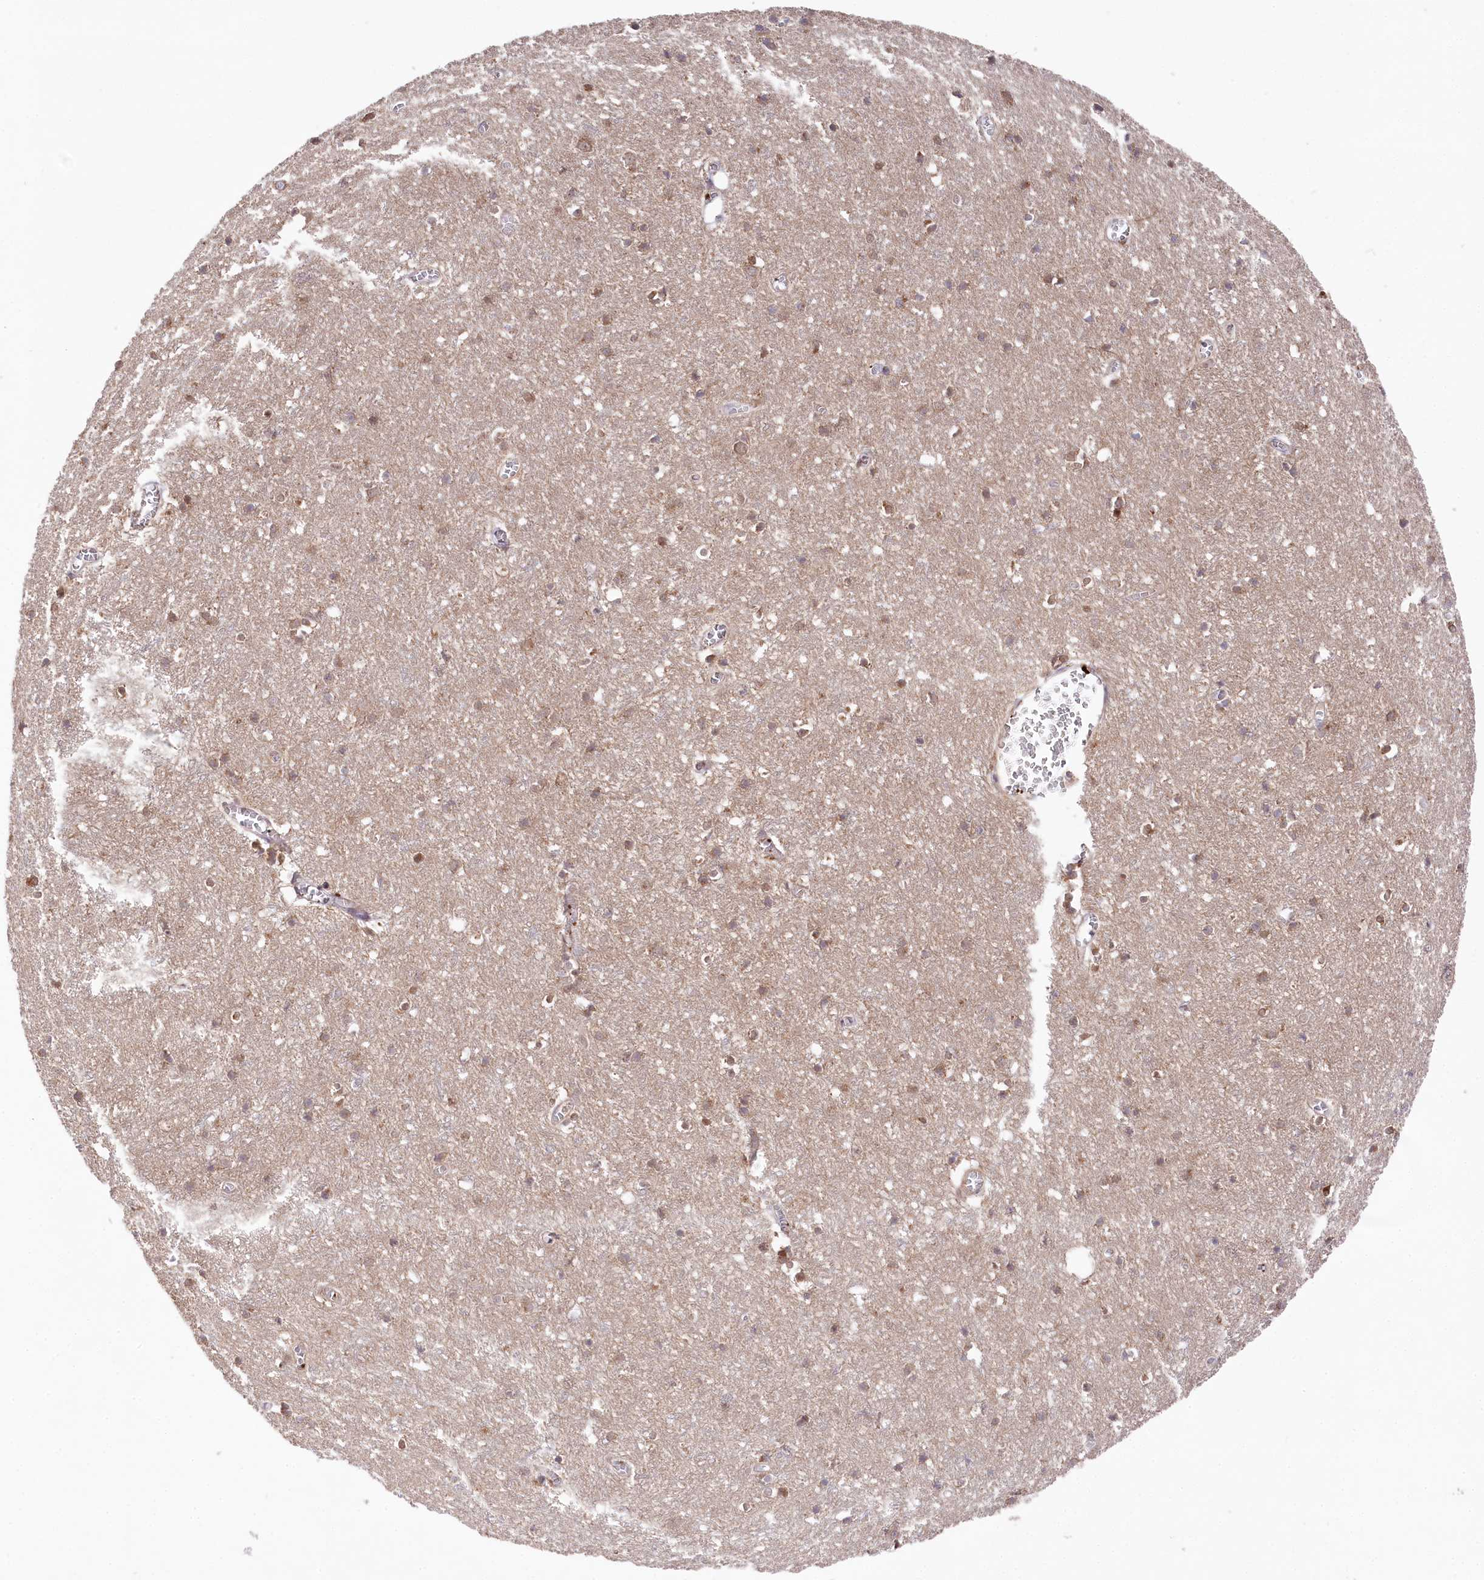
{"staining": {"intensity": "negative", "quantity": "none", "location": "none"}, "tissue": "cerebral cortex", "cell_type": "Endothelial cells", "image_type": "normal", "snomed": [{"axis": "morphology", "description": "Normal tissue, NOS"}, {"axis": "topography", "description": "Cerebral cortex"}], "caption": "Immunohistochemistry (IHC) histopathology image of benign cerebral cortex: cerebral cortex stained with DAB shows no significant protein staining in endothelial cells.", "gene": "PPP1R21", "patient": {"sex": "female", "age": 64}}